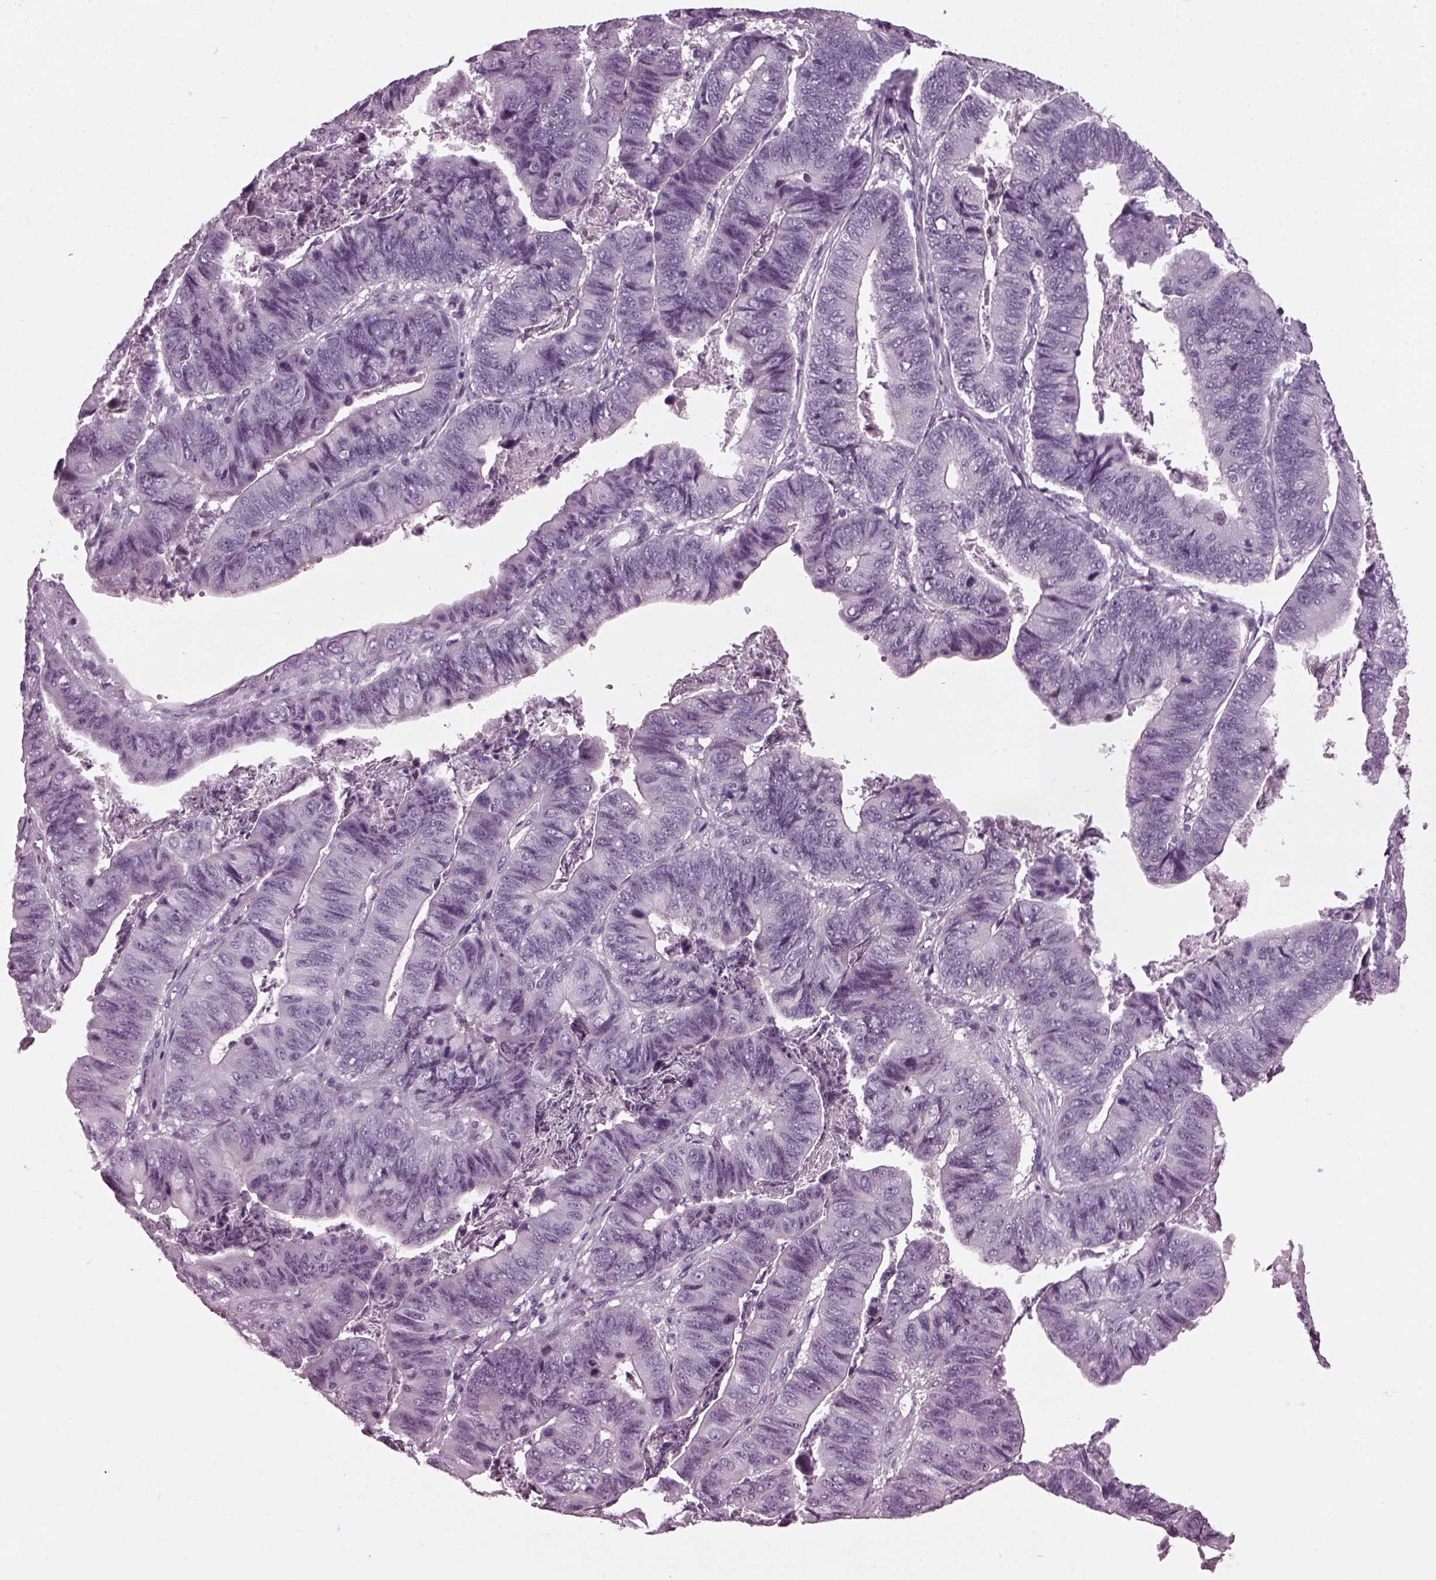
{"staining": {"intensity": "negative", "quantity": "none", "location": "none"}, "tissue": "stomach cancer", "cell_type": "Tumor cells", "image_type": "cancer", "snomed": [{"axis": "morphology", "description": "Adenocarcinoma, NOS"}, {"axis": "topography", "description": "Stomach, lower"}], "caption": "This is a photomicrograph of IHC staining of stomach cancer, which shows no staining in tumor cells.", "gene": "DPYSL5", "patient": {"sex": "male", "age": 77}}